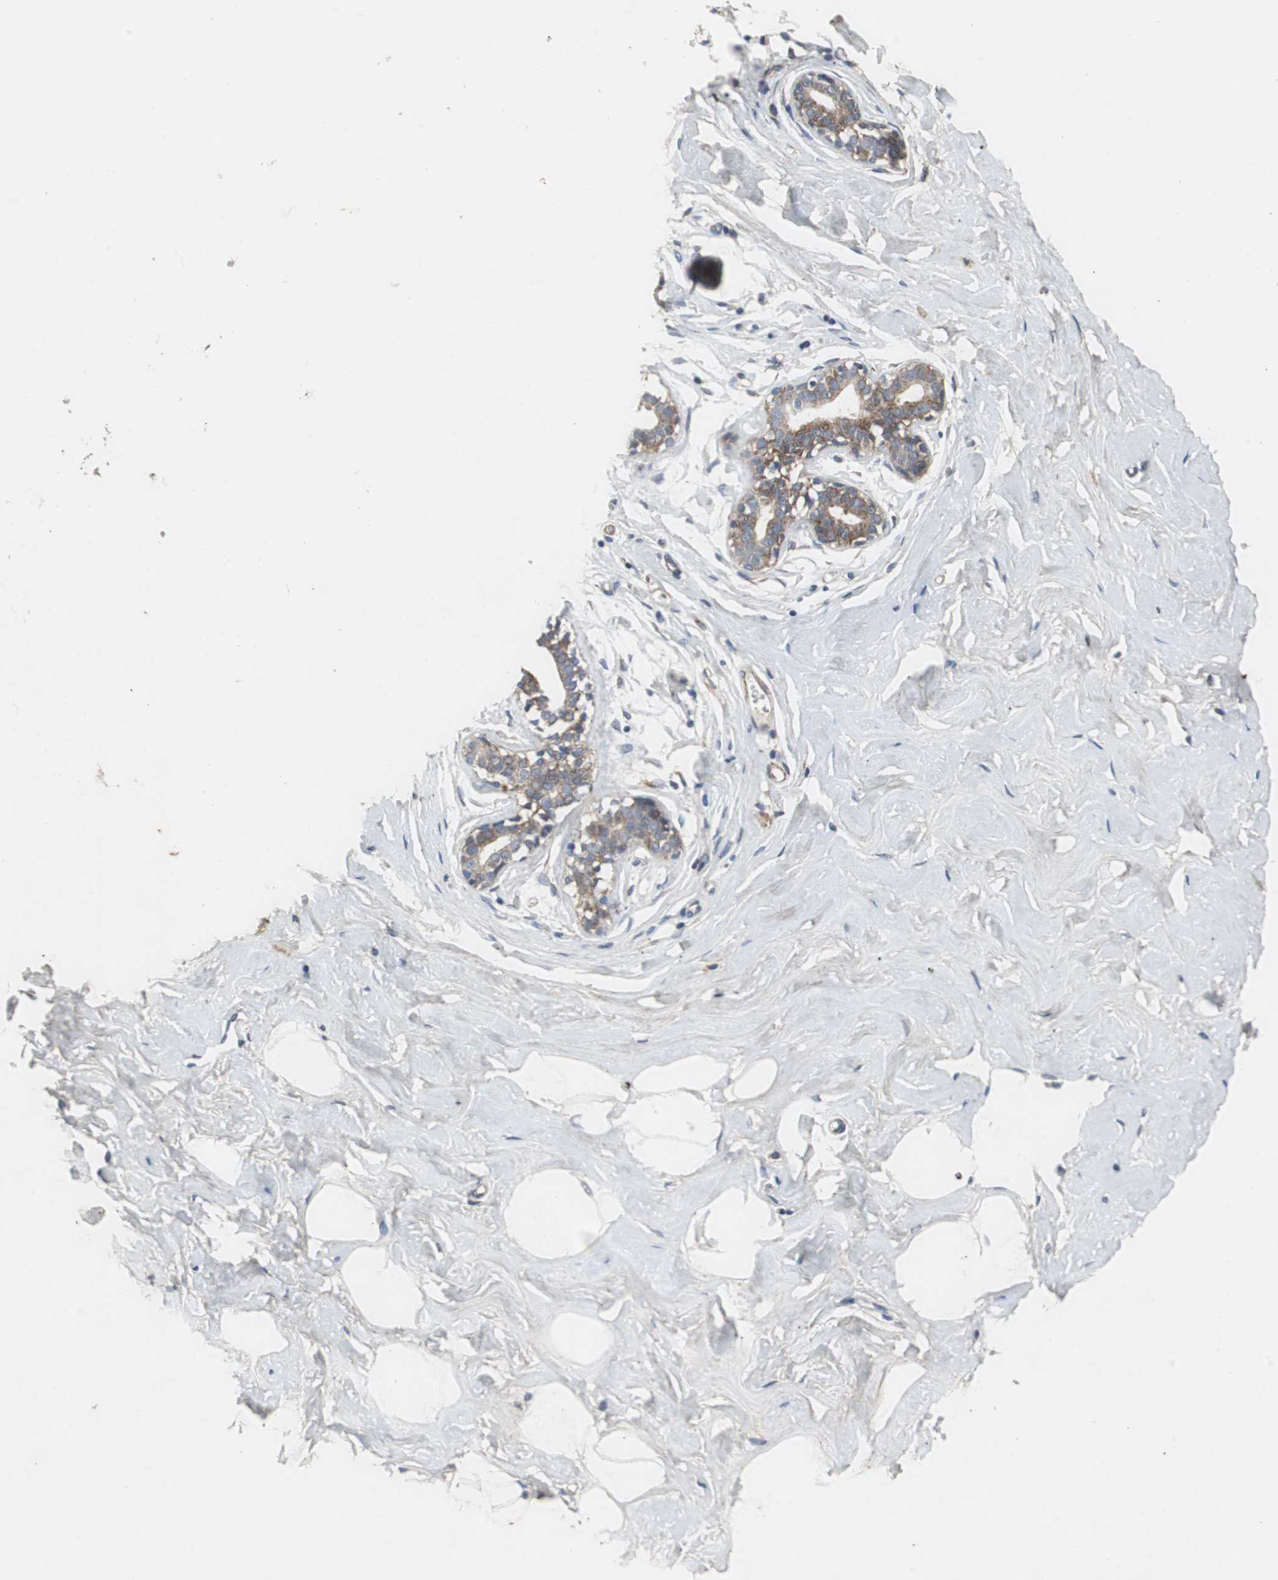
{"staining": {"intensity": "negative", "quantity": "none", "location": "none"}, "tissue": "breast", "cell_type": "Adipocytes", "image_type": "normal", "snomed": [{"axis": "morphology", "description": "Normal tissue, NOS"}, {"axis": "topography", "description": "Breast"}], "caption": "A histopathology image of breast stained for a protein shows no brown staining in adipocytes. (Brightfield microscopy of DAB (3,3'-diaminobenzidine) IHC at high magnification).", "gene": "ISCU", "patient": {"sex": "female", "age": 23}}